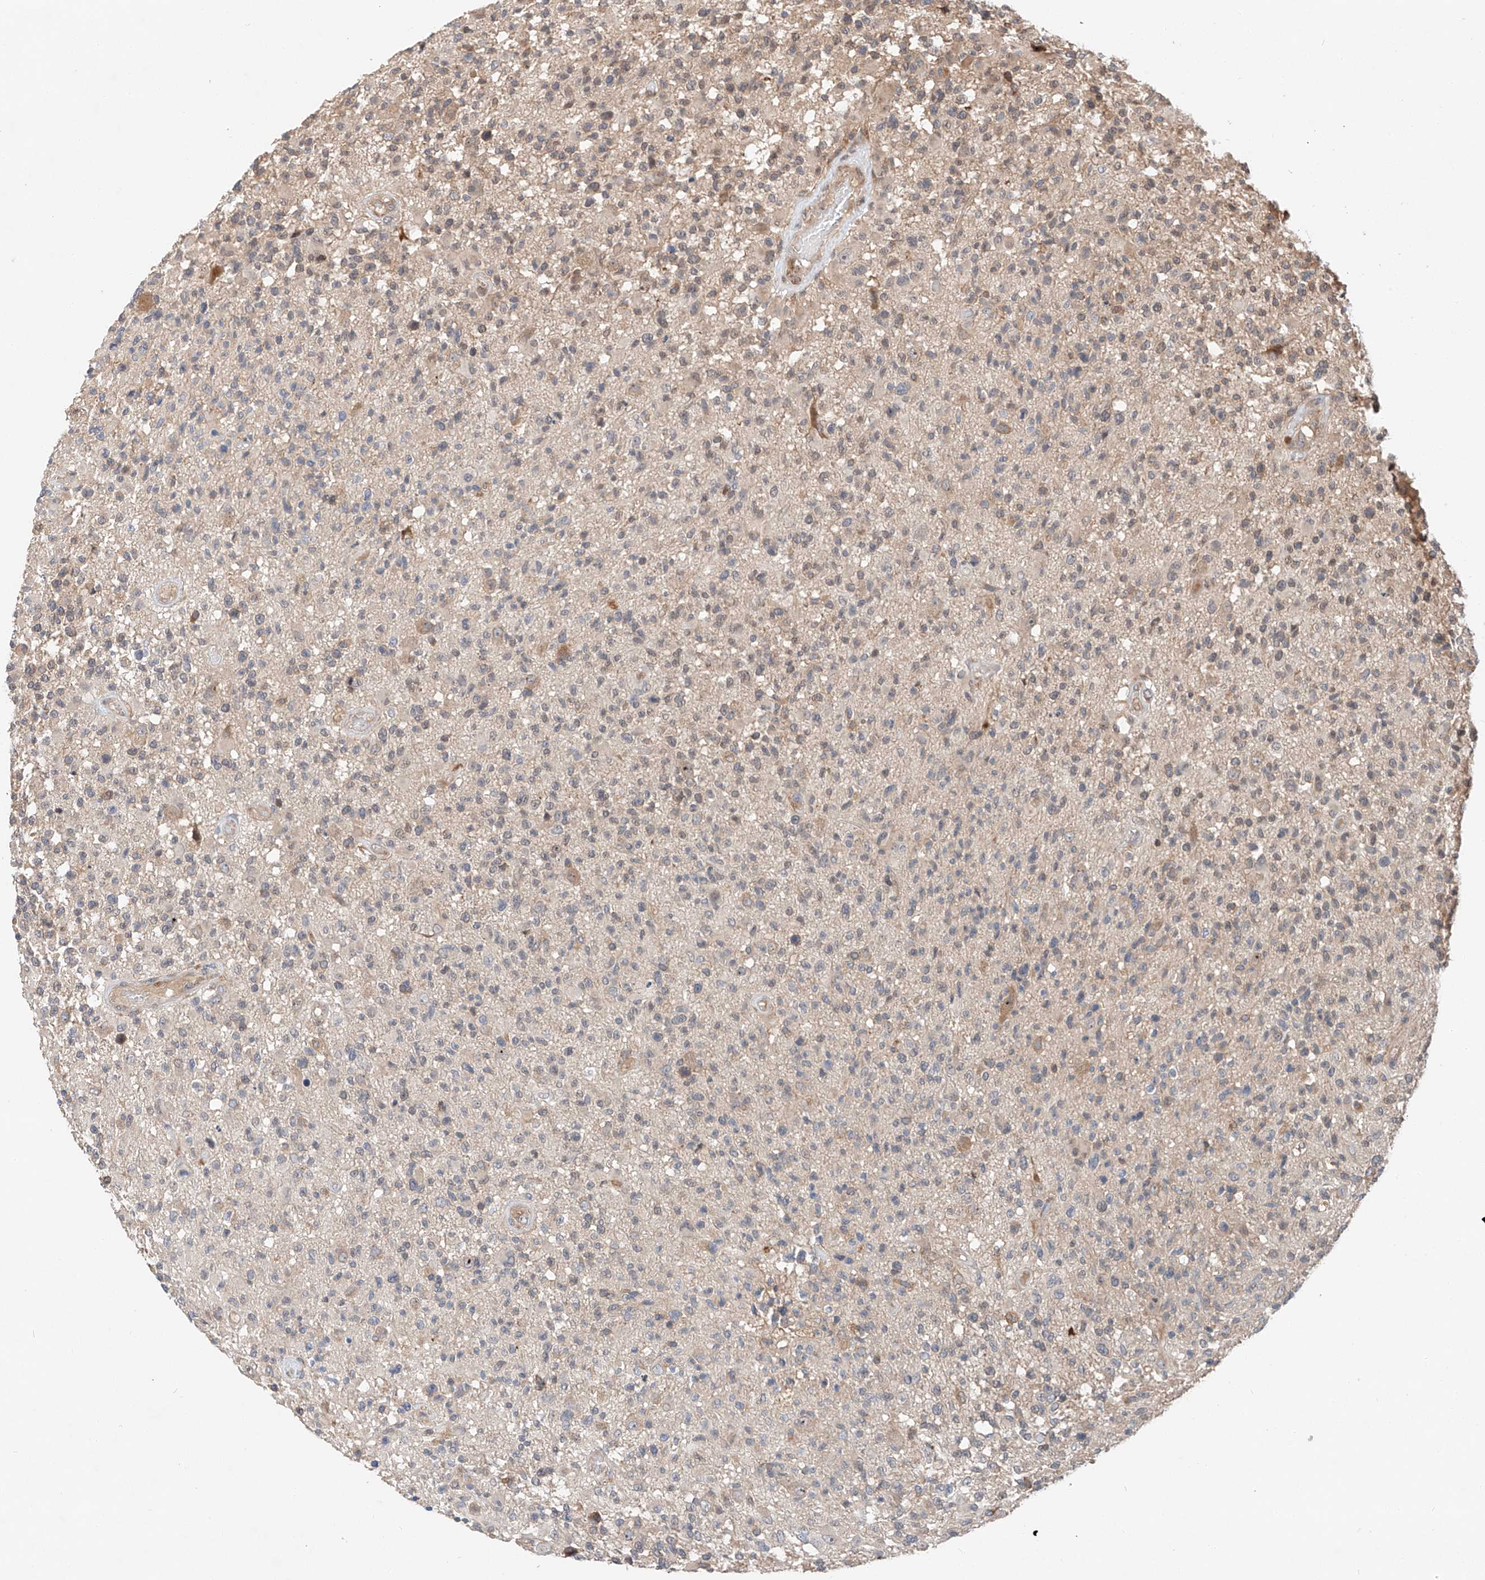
{"staining": {"intensity": "weak", "quantity": "<25%", "location": "cytoplasmic/membranous"}, "tissue": "glioma", "cell_type": "Tumor cells", "image_type": "cancer", "snomed": [{"axis": "morphology", "description": "Glioma, malignant, High grade"}, {"axis": "morphology", "description": "Glioblastoma, NOS"}, {"axis": "topography", "description": "Brain"}], "caption": "There is no significant expression in tumor cells of glioma.", "gene": "RUSC1", "patient": {"sex": "male", "age": 60}}